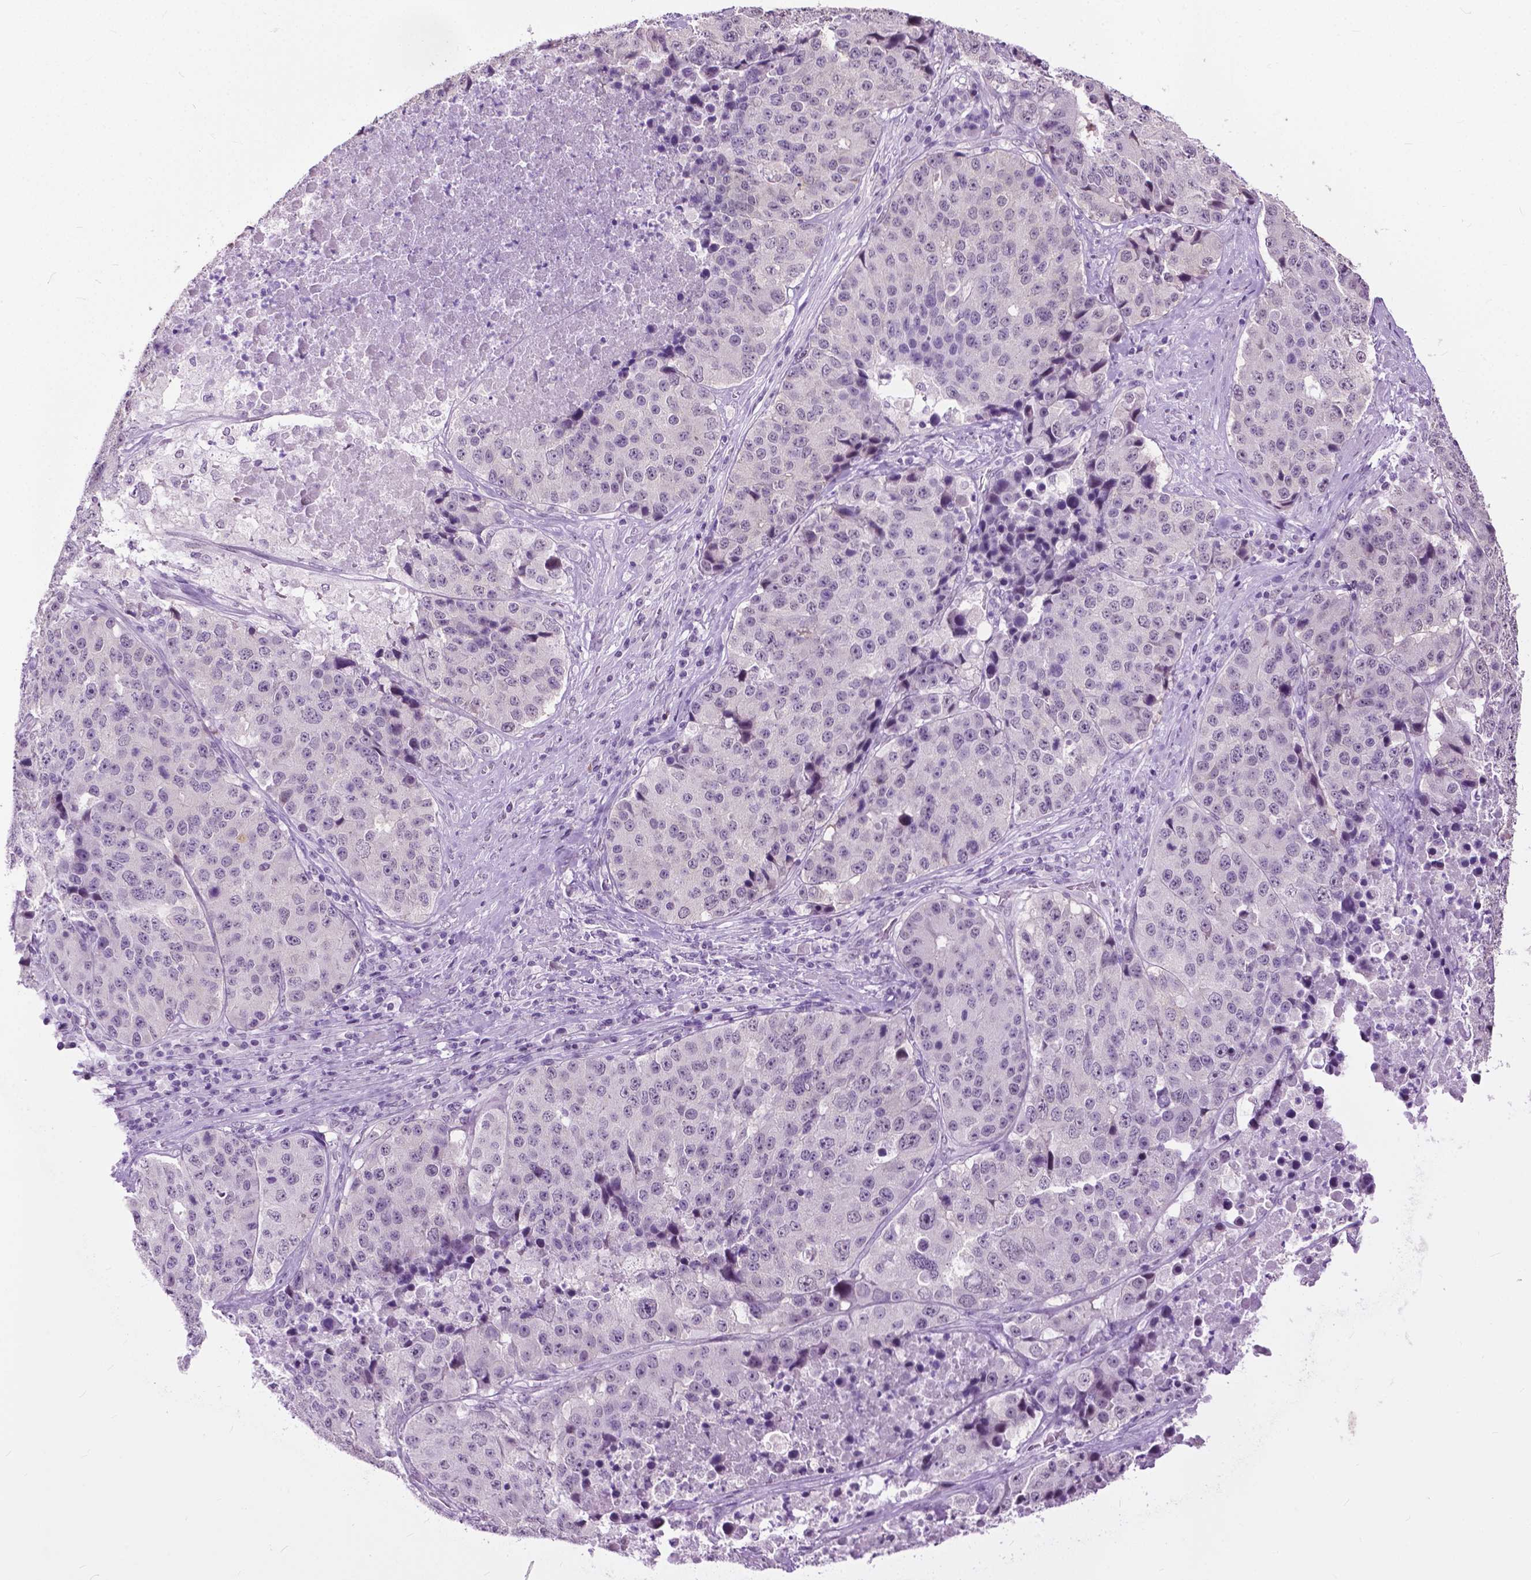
{"staining": {"intensity": "negative", "quantity": "none", "location": "none"}, "tissue": "stomach cancer", "cell_type": "Tumor cells", "image_type": "cancer", "snomed": [{"axis": "morphology", "description": "Adenocarcinoma, NOS"}, {"axis": "topography", "description": "Stomach"}], "caption": "The IHC micrograph has no significant expression in tumor cells of stomach adenocarcinoma tissue.", "gene": "GPR37L1", "patient": {"sex": "male", "age": 71}}